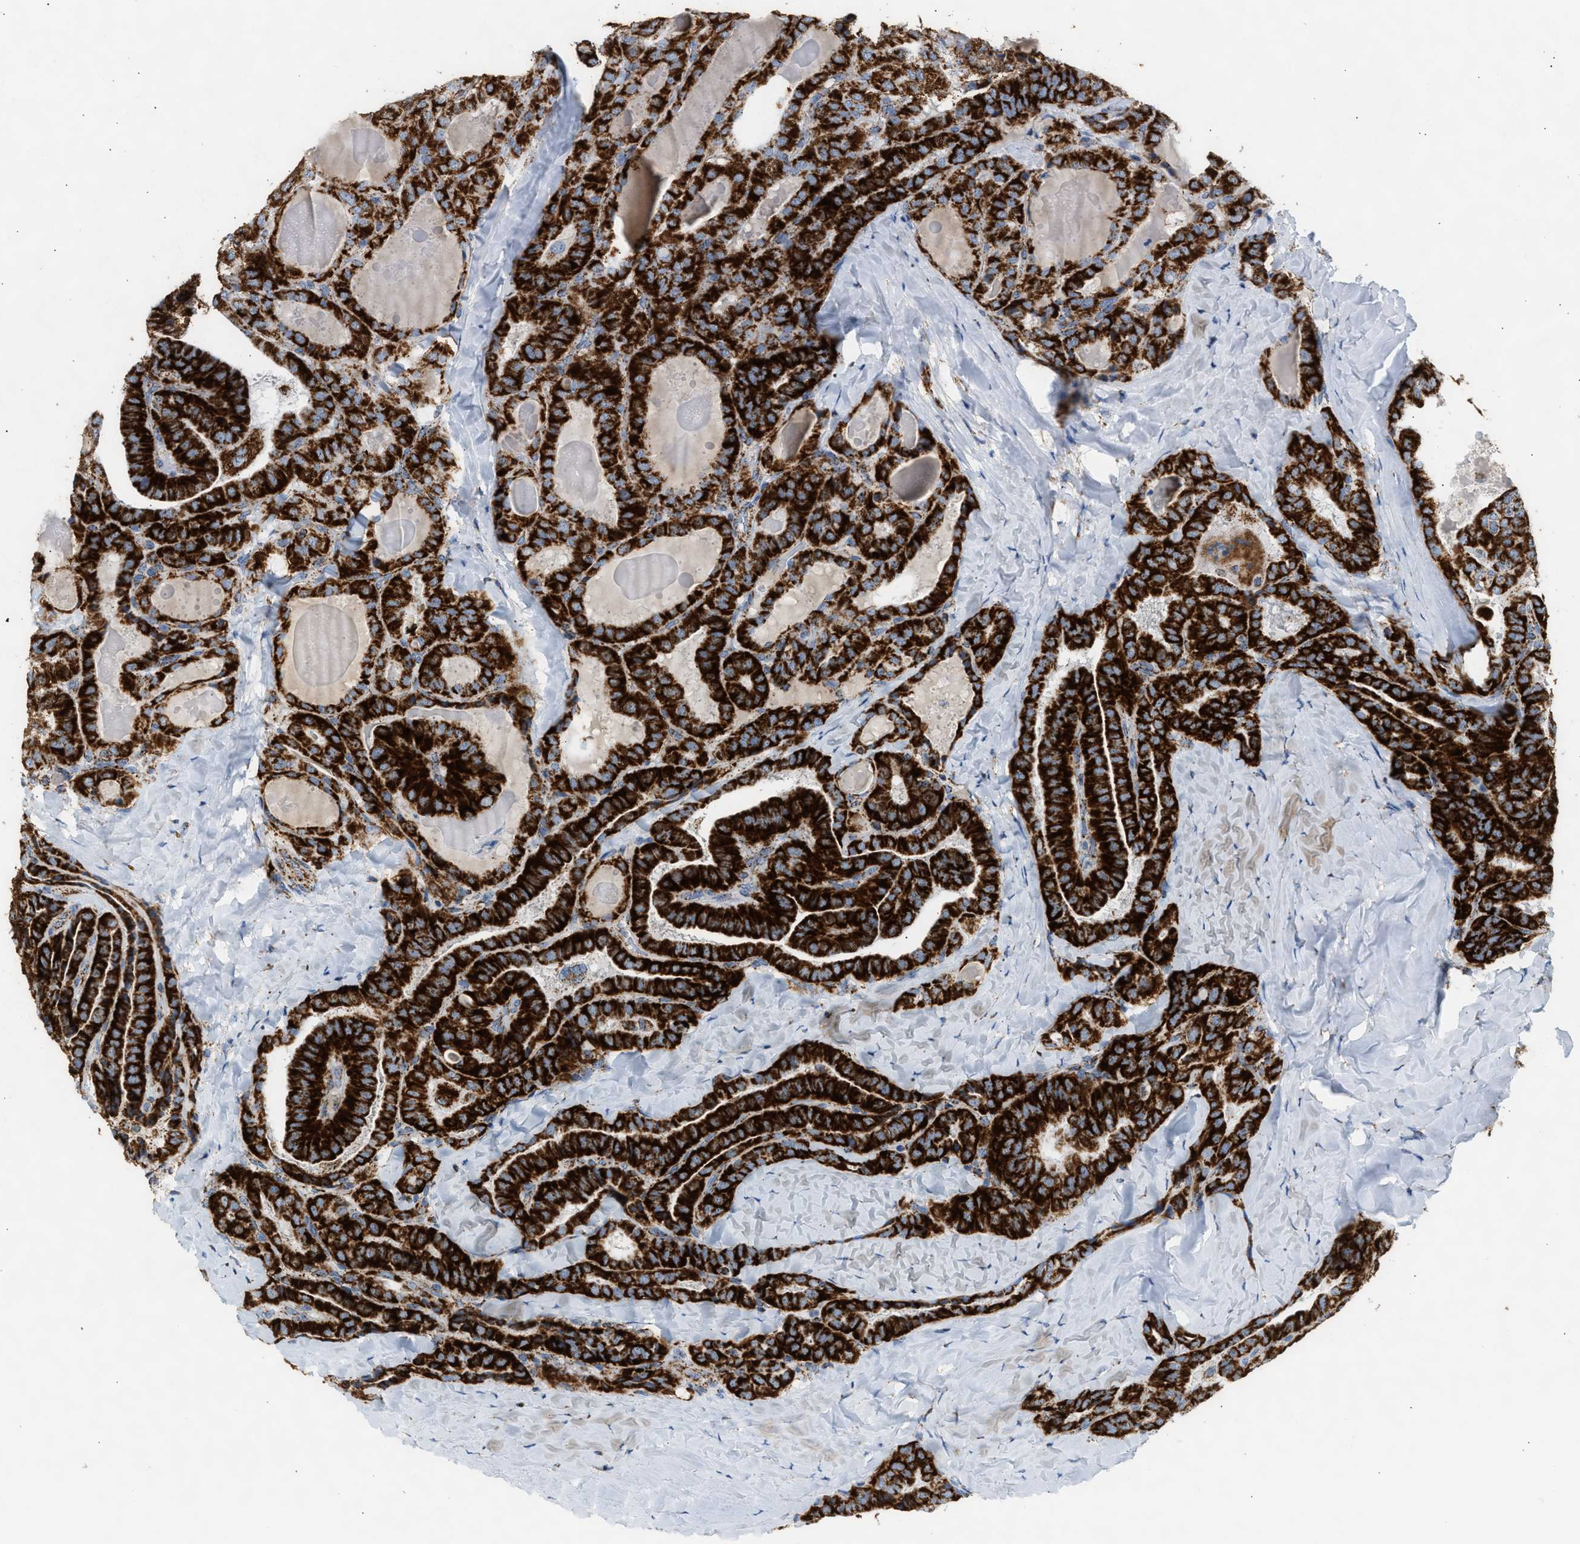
{"staining": {"intensity": "strong", "quantity": ">75%", "location": "cytoplasmic/membranous"}, "tissue": "thyroid cancer", "cell_type": "Tumor cells", "image_type": "cancer", "snomed": [{"axis": "morphology", "description": "Papillary adenocarcinoma, NOS"}, {"axis": "topography", "description": "Thyroid gland"}], "caption": "Thyroid cancer (papillary adenocarcinoma) was stained to show a protein in brown. There is high levels of strong cytoplasmic/membranous expression in about >75% of tumor cells.", "gene": "OGDH", "patient": {"sex": "male", "age": 77}}